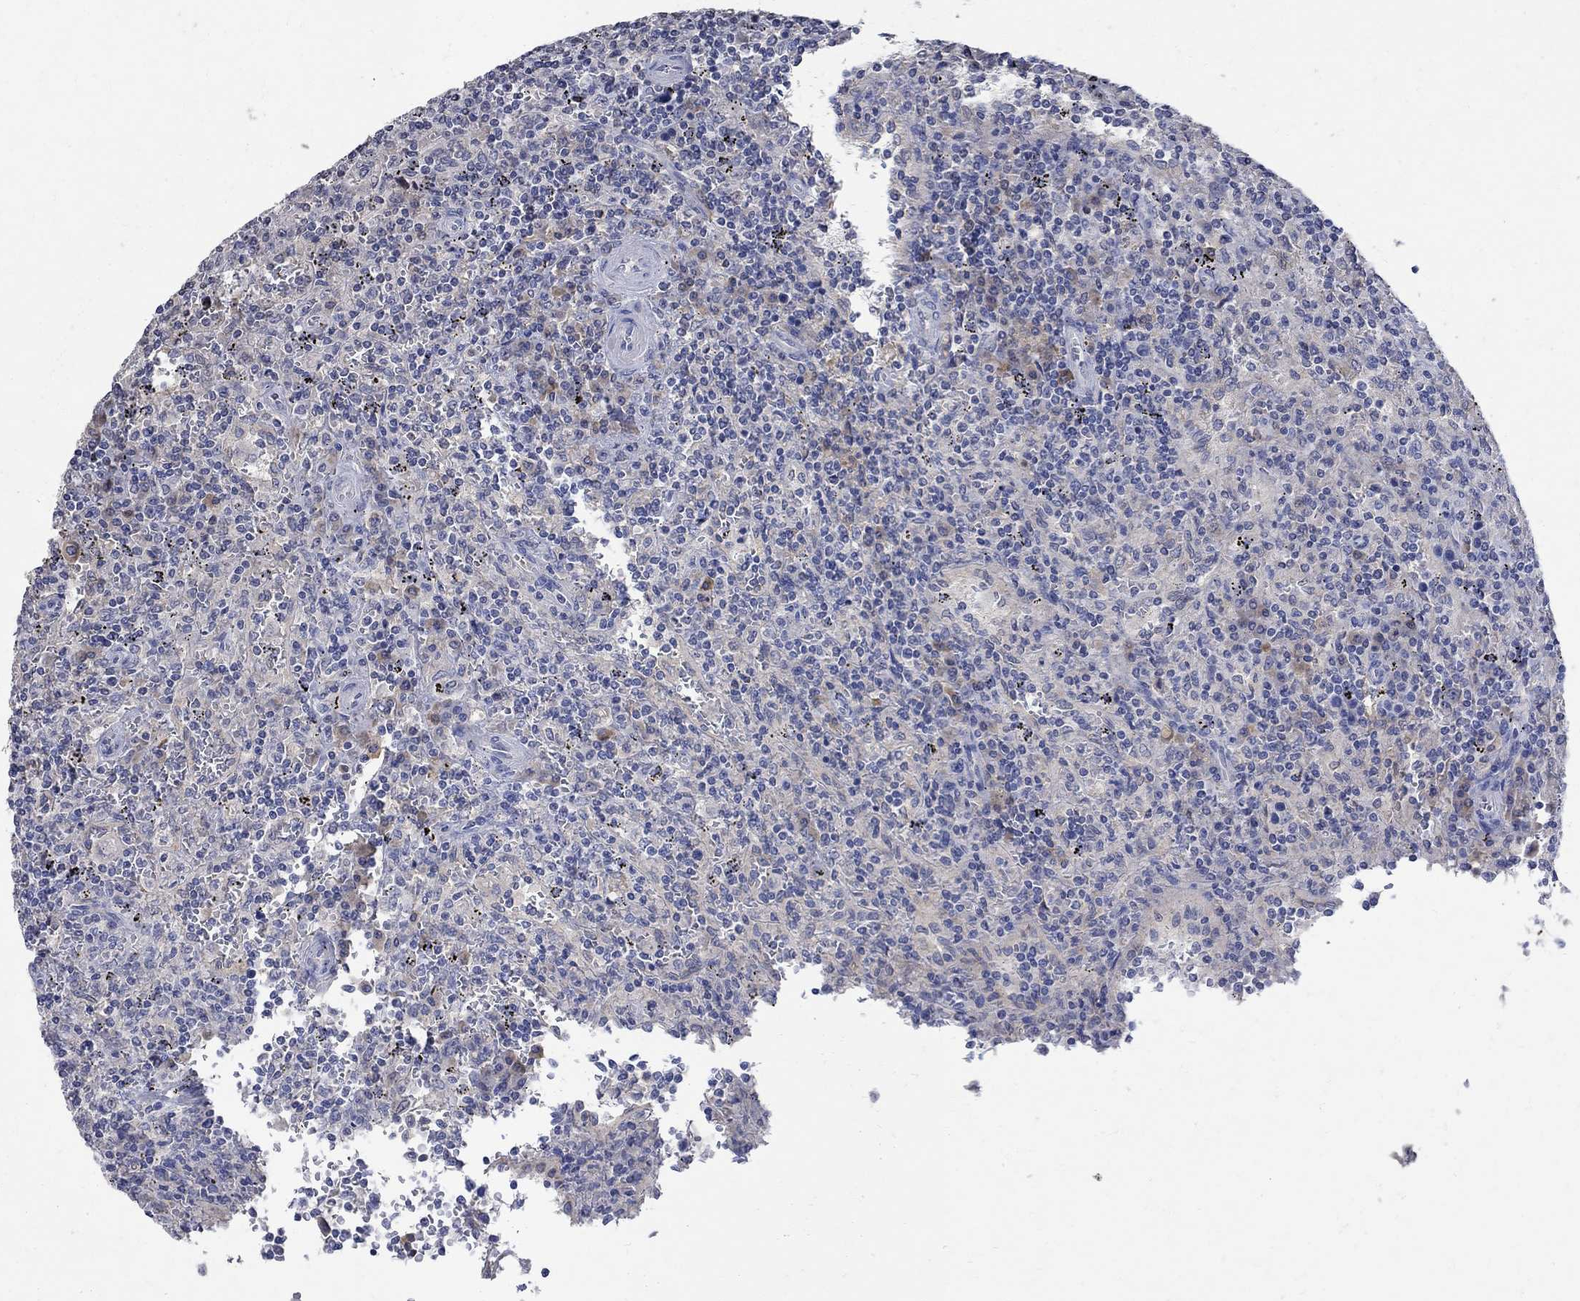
{"staining": {"intensity": "negative", "quantity": "none", "location": "none"}, "tissue": "lymphoma", "cell_type": "Tumor cells", "image_type": "cancer", "snomed": [{"axis": "morphology", "description": "Malignant lymphoma, non-Hodgkin's type, Low grade"}, {"axis": "topography", "description": "Spleen"}], "caption": "This is a image of IHC staining of lymphoma, which shows no positivity in tumor cells.", "gene": "TMEM169", "patient": {"sex": "male", "age": 62}}